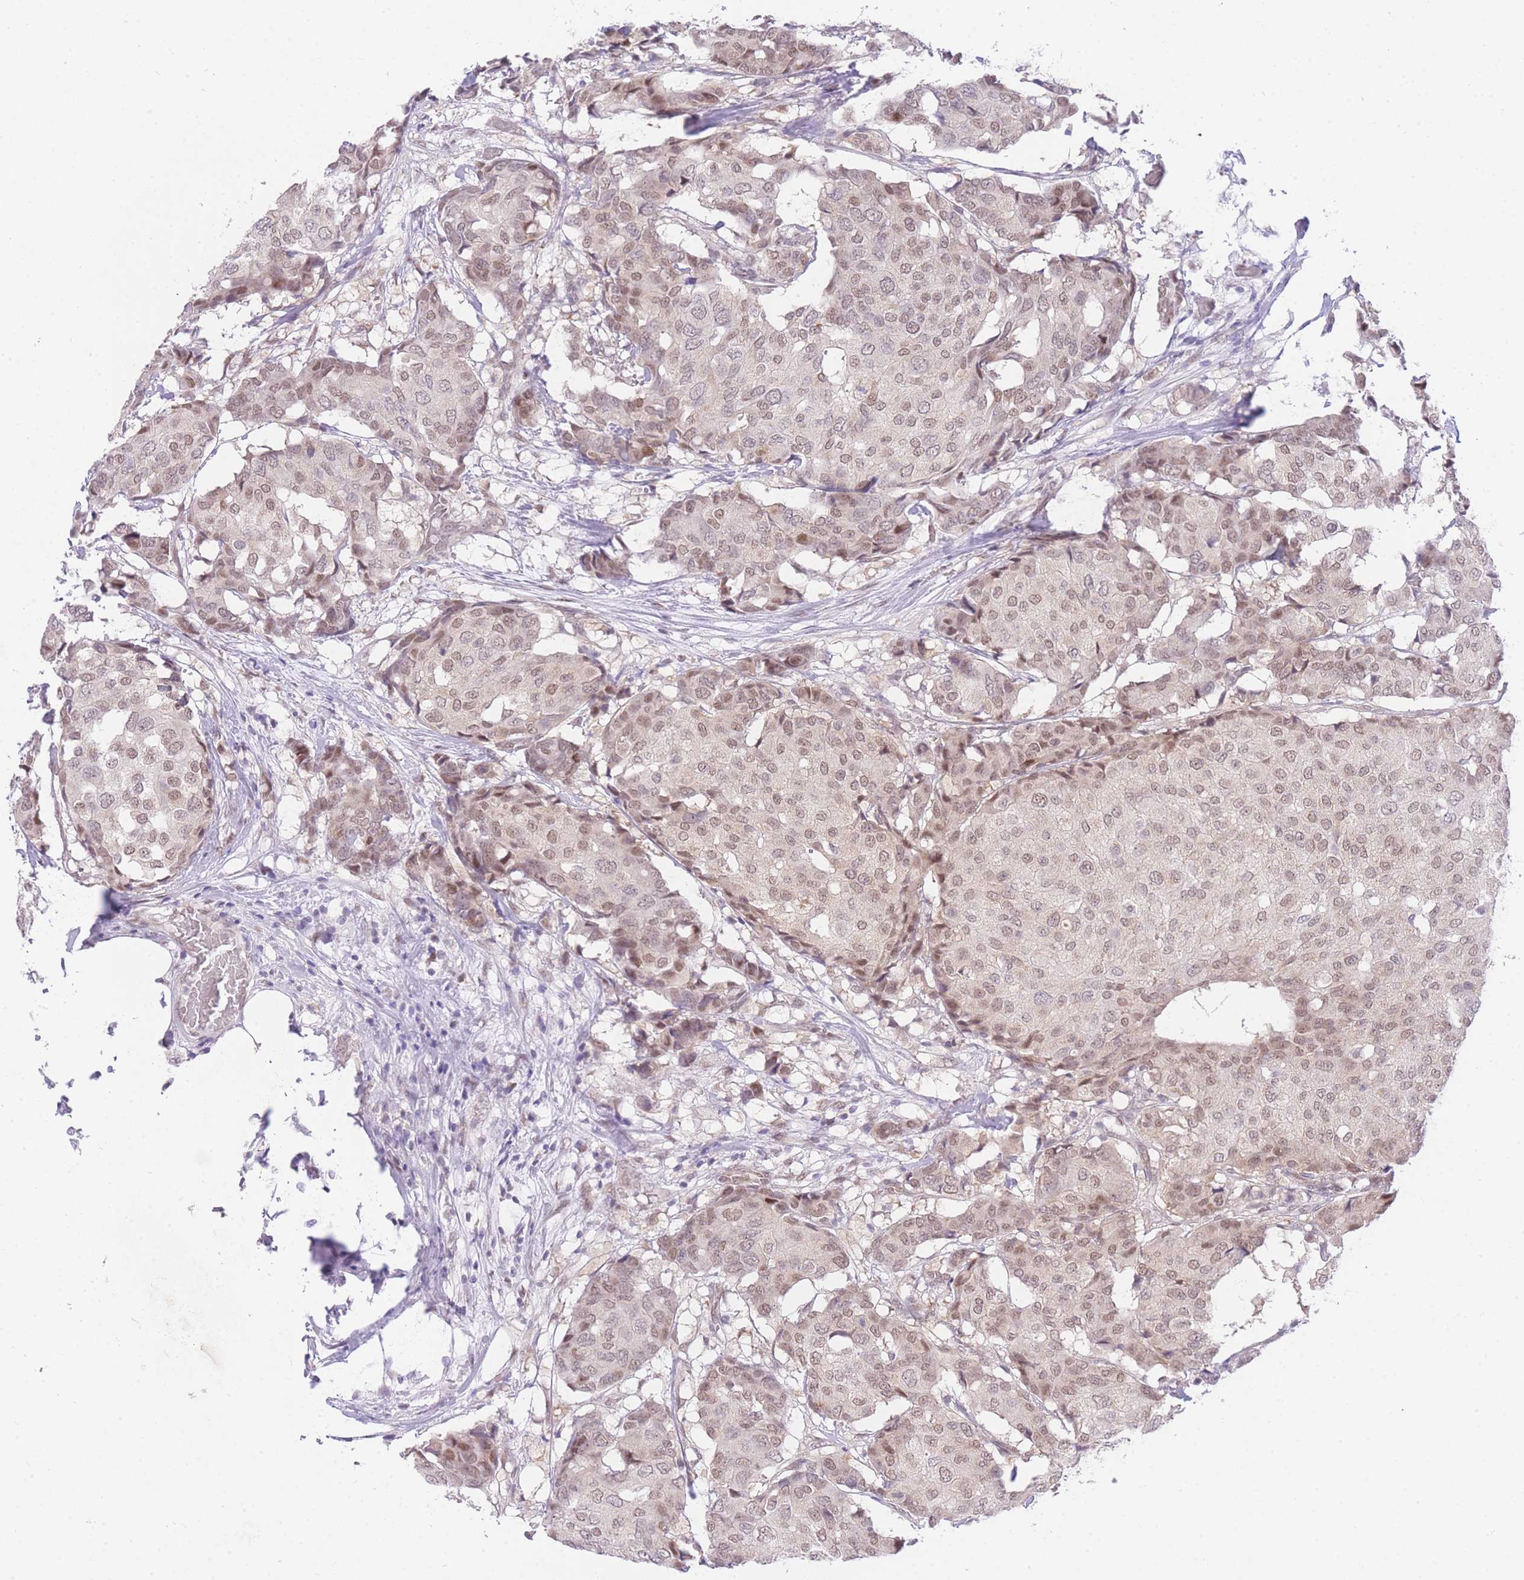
{"staining": {"intensity": "moderate", "quantity": ">75%", "location": "nuclear"}, "tissue": "breast cancer", "cell_type": "Tumor cells", "image_type": "cancer", "snomed": [{"axis": "morphology", "description": "Duct carcinoma"}, {"axis": "topography", "description": "Breast"}], "caption": "A micrograph of human invasive ductal carcinoma (breast) stained for a protein exhibits moderate nuclear brown staining in tumor cells. (DAB (3,3'-diaminobenzidine) IHC, brown staining for protein, blue staining for nuclei).", "gene": "UBXN7", "patient": {"sex": "female", "age": 75}}